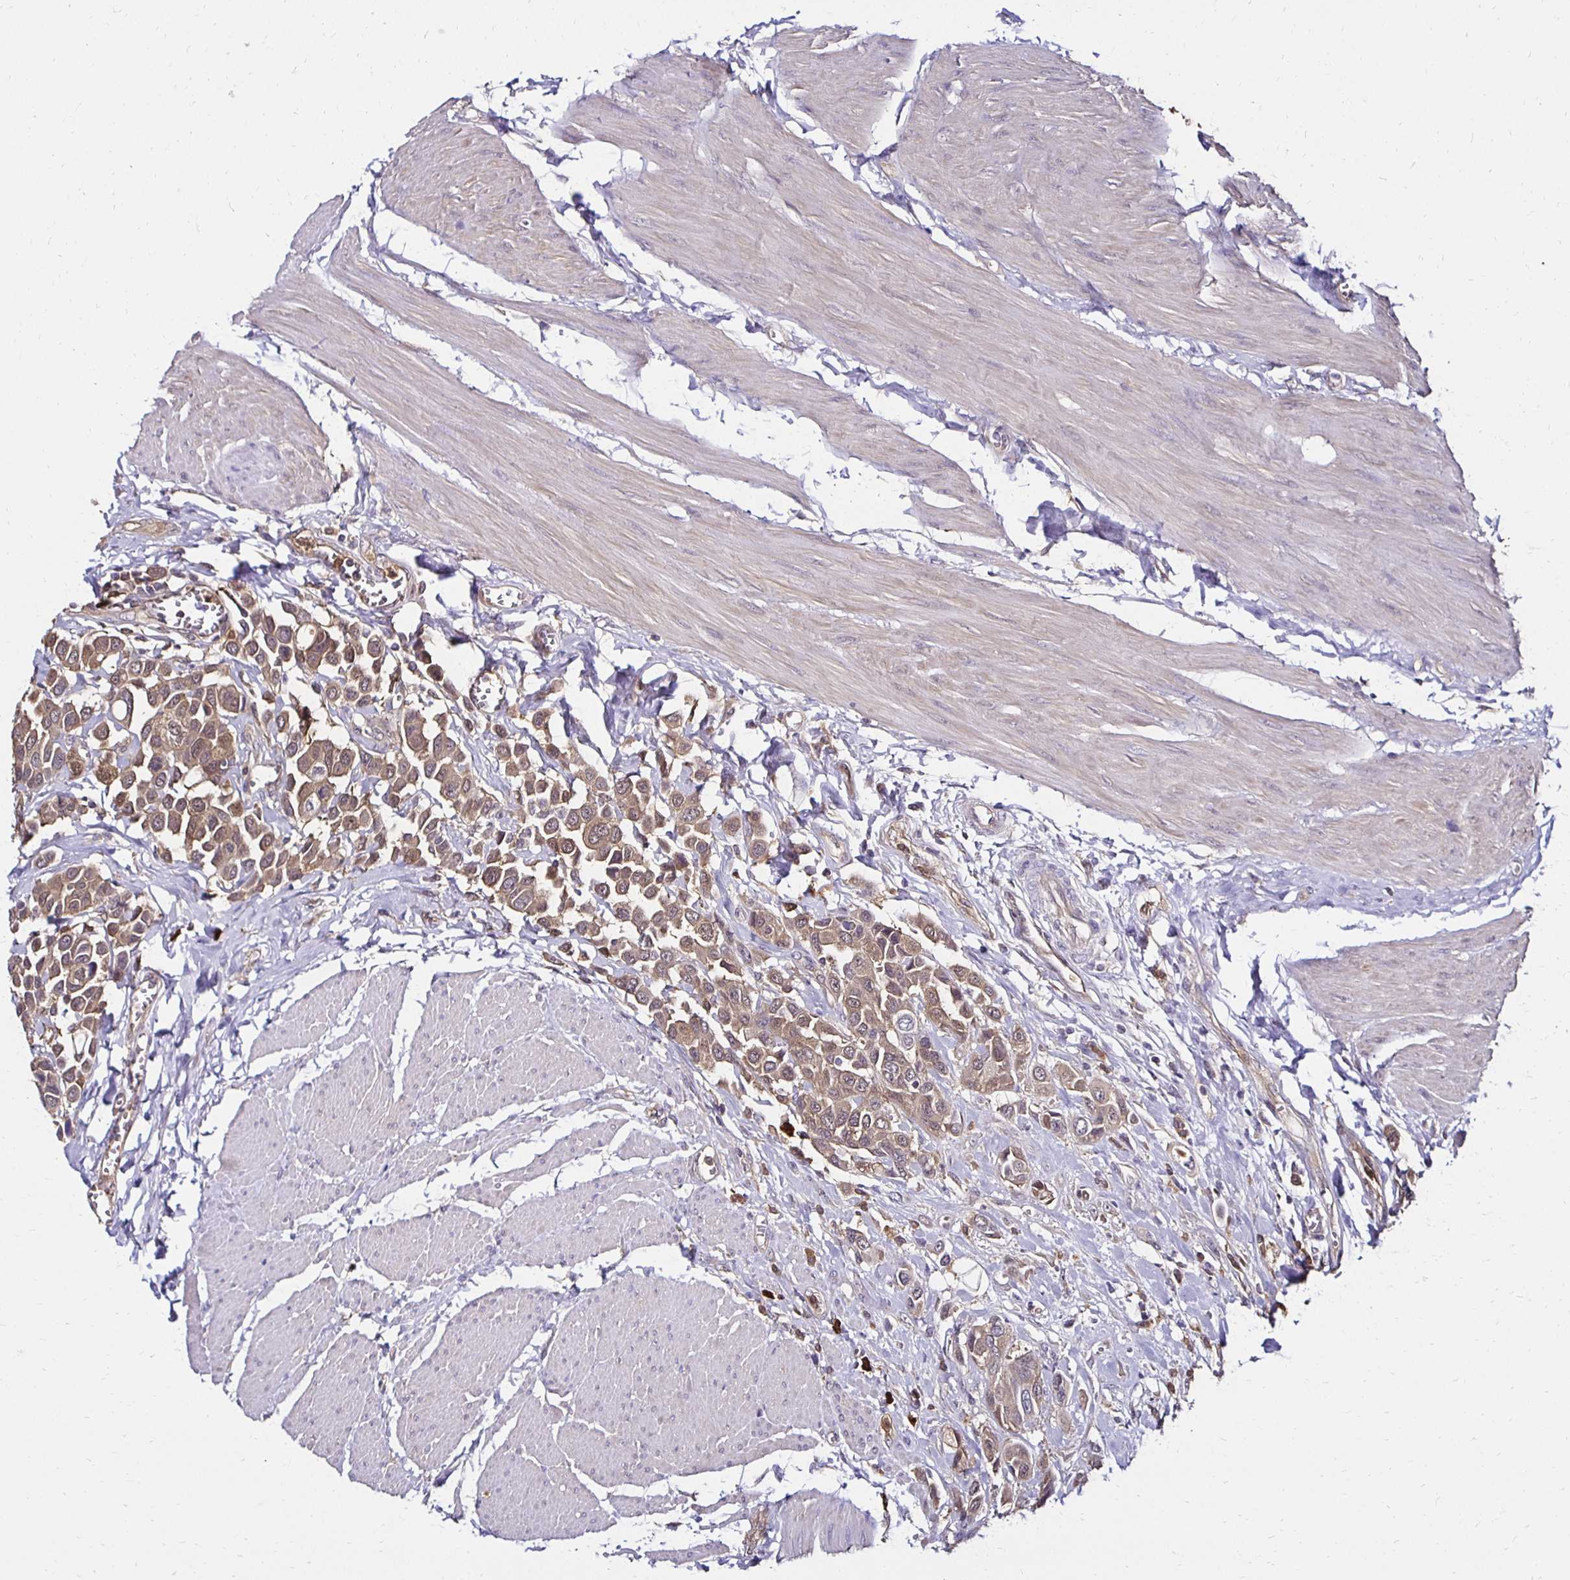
{"staining": {"intensity": "weak", "quantity": ">75%", "location": "cytoplasmic/membranous,nuclear"}, "tissue": "urothelial cancer", "cell_type": "Tumor cells", "image_type": "cancer", "snomed": [{"axis": "morphology", "description": "Urothelial carcinoma, High grade"}, {"axis": "topography", "description": "Urinary bladder"}], "caption": "An immunohistochemistry (IHC) histopathology image of neoplastic tissue is shown. Protein staining in brown highlights weak cytoplasmic/membranous and nuclear positivity in urothelial carcinoma (high-grade) within tumor cells. The protein is shown in brown color, while the nuclei are stained blue.", "gene": "TXN", "patient": {"sex": "male", "age": 50}}